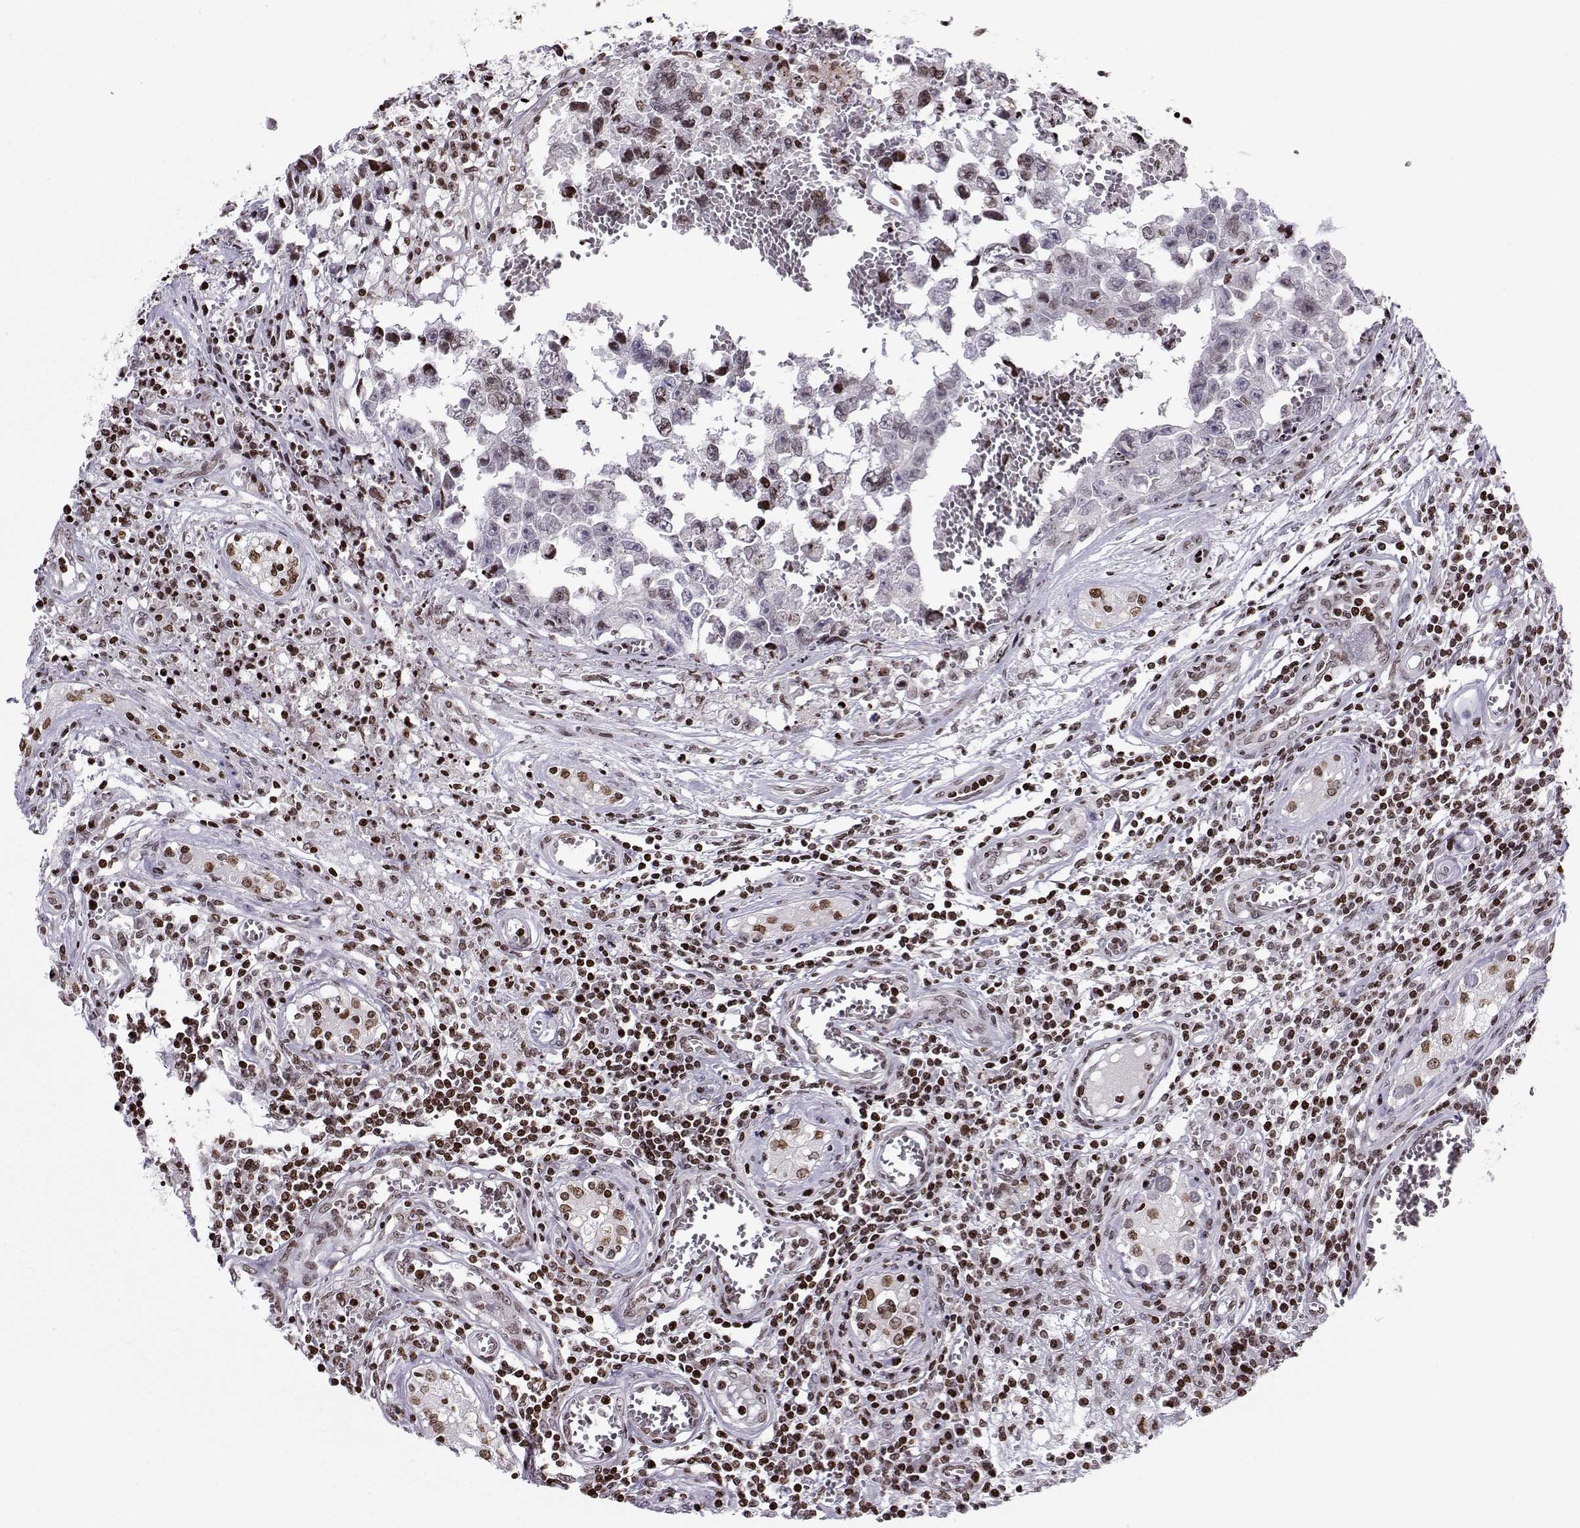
{"staining": {"intensity": "strong", "quantity": "<25%", "location": "nuclear"}, "tissue": "testis cancer", "cell_type": "Tumor cells", "image_type": "cancer", "snomed": [{"axis": "morphology", "description": "Carcinoma, Embryonal, NOS"}, {"axis": "topography", "description": "Testis"}], "caption": "The immunohistochemical stain highlights strong nuclear positivity in tumor cells of testis cancer tissue.", "gene": "ZNF19", "patient": {"sex": "male", "age": 36}}